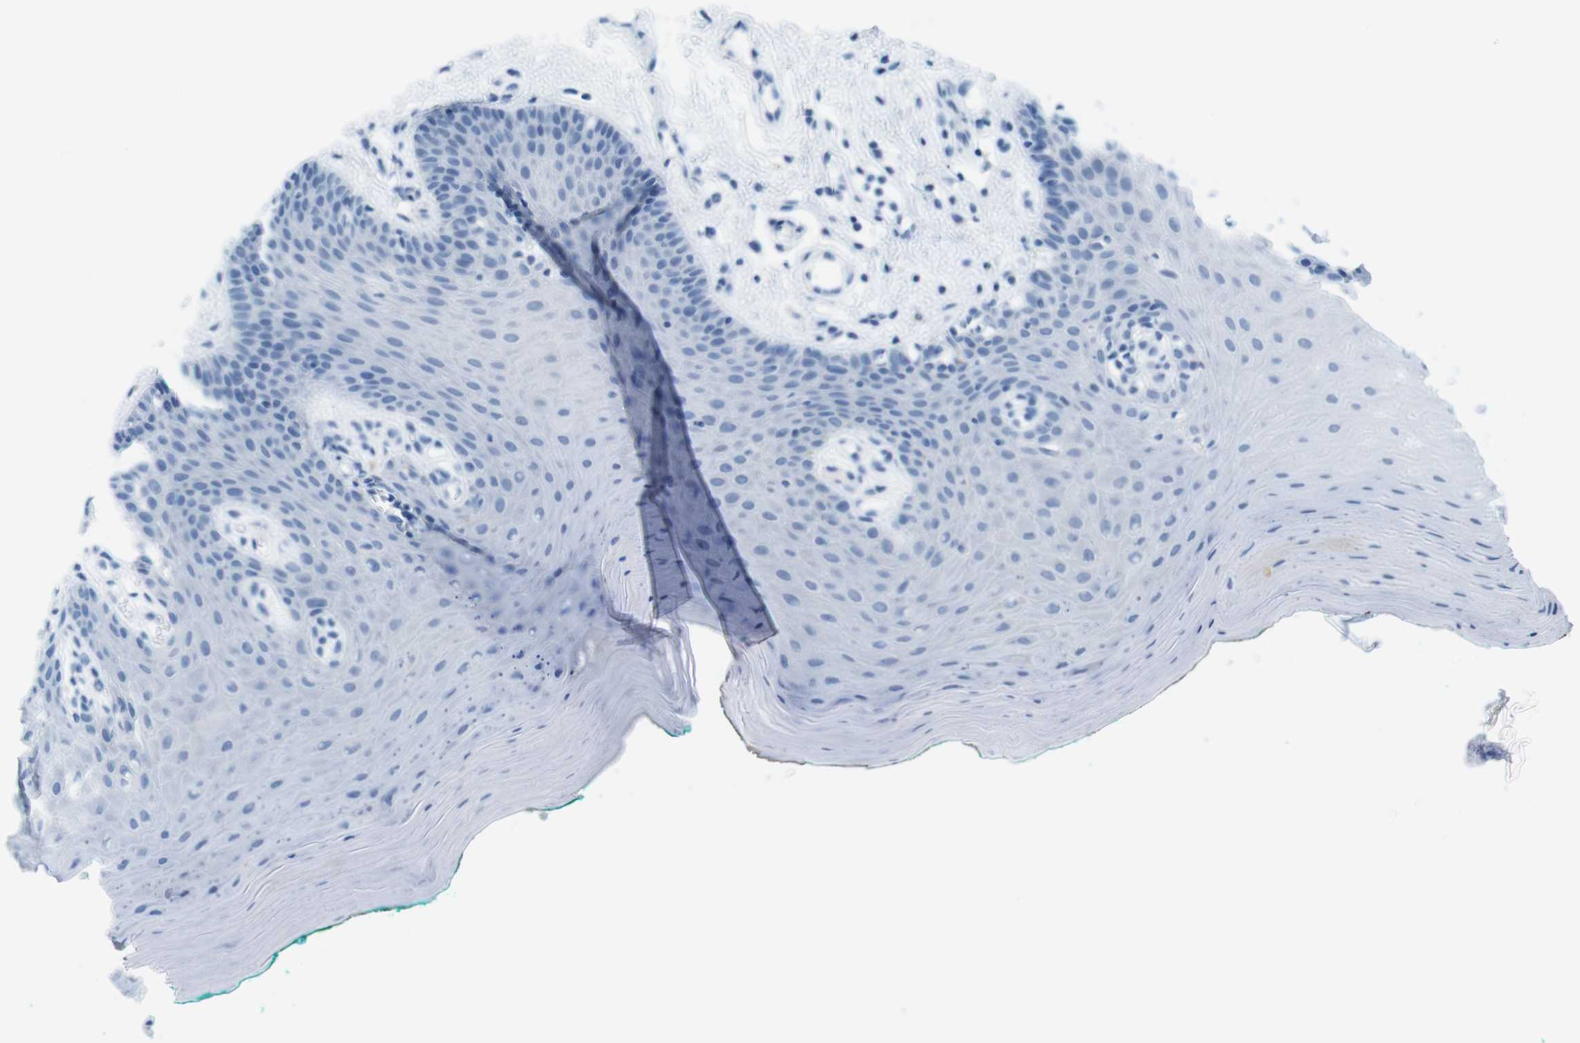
{"staining": {"intensity": "negative", "quantity": "none", "location": "none"}, "tissue": "oral mucosa", "cell_type": "Squamous epithelial cells", "image_type": "normal", "snomed": [{"axis": "morphology", "description": "Normal tissue, NOS"}, {"axis": "topography", "description": "Skeletal muscle"}, {"axis": "topography", "description": "Oral tissue"}], "caption": "Immunohistochemistry histopathology image of unremarkable oral mucosa: human oral mucosa stained with DAB displays no significant protein staining in squamous epithelial cells.", "gene": "GAP43", "patient": {"sex": "male", "age": 58}}